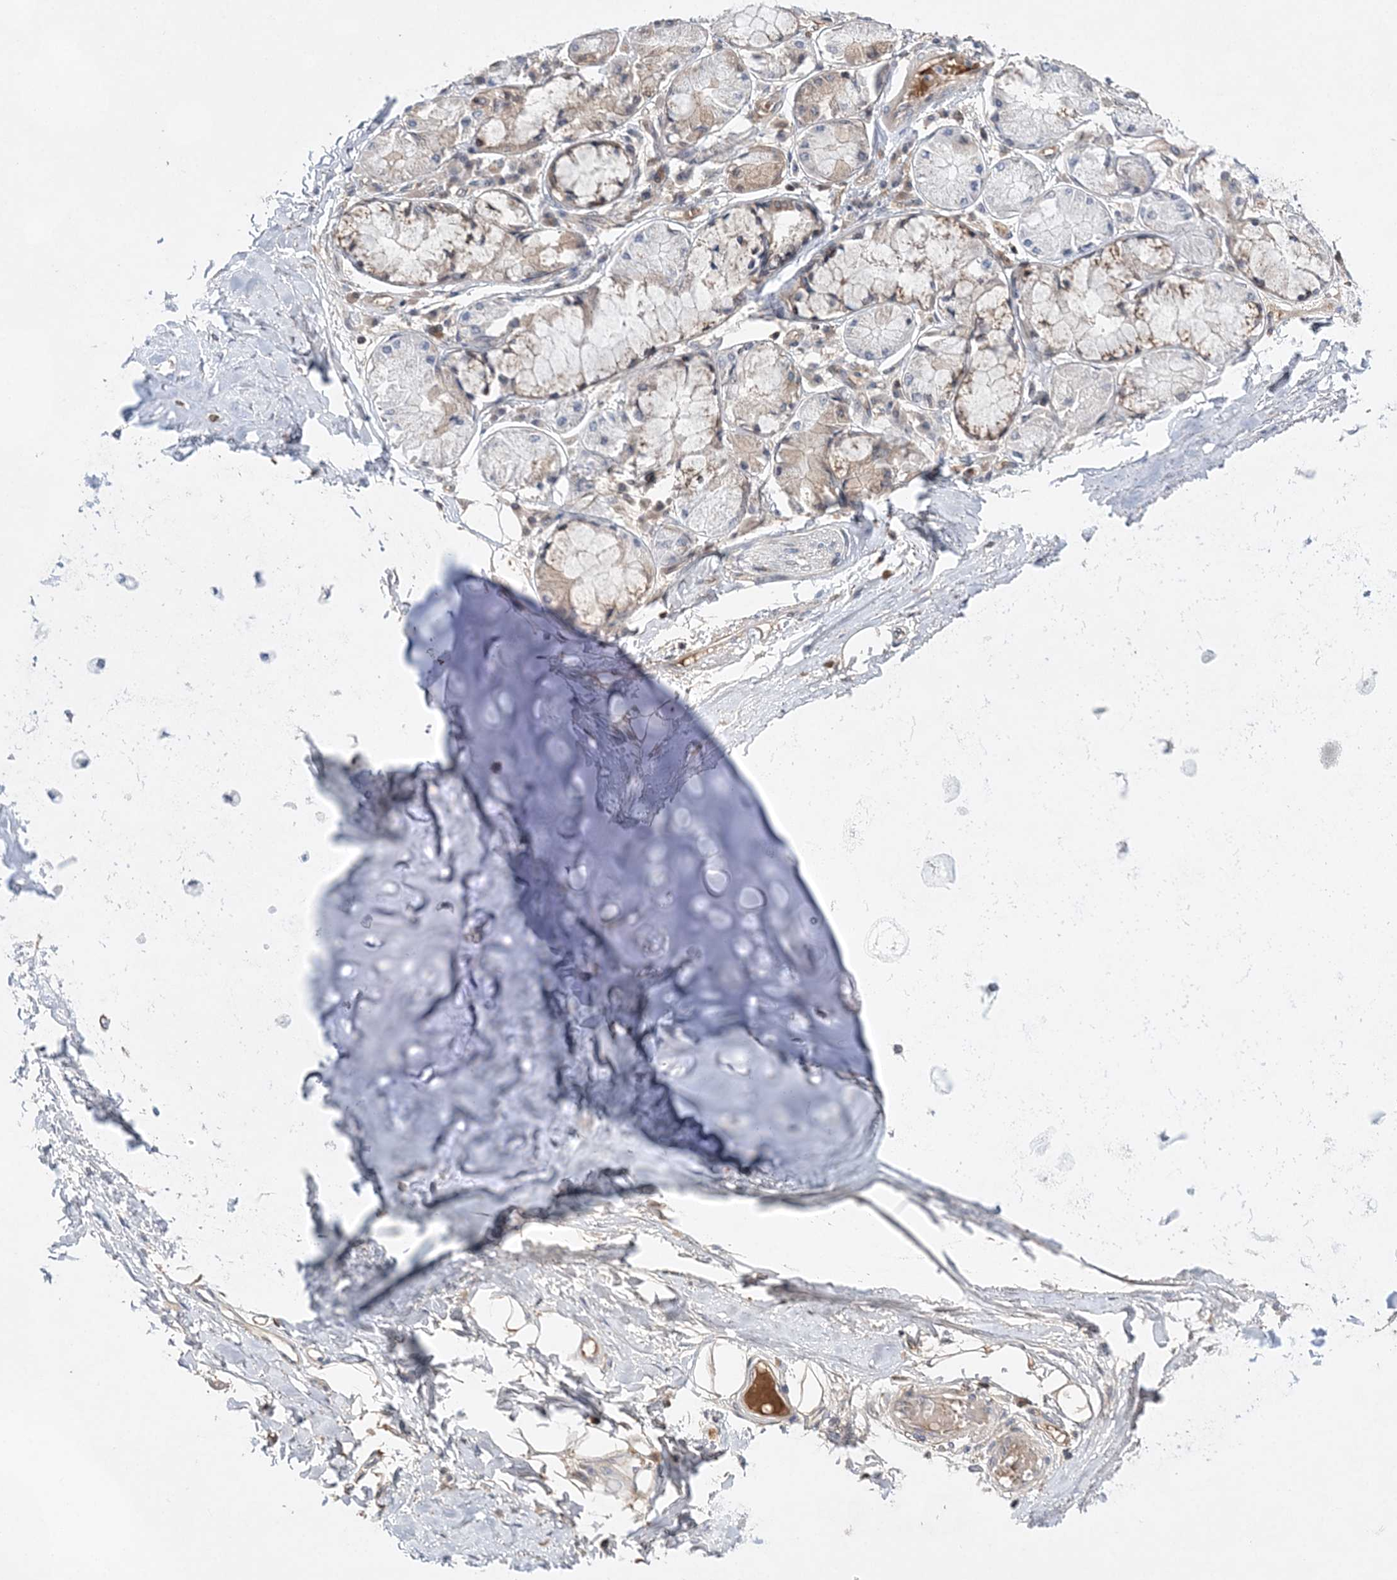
{"staining": {"intensity": "negative", "quantity": "none", "location": "none"}, "tissue": "adipose tissue", "cell_type": "Adipocytes", "image_type": "normal", "snomed": [{"axis": "morphology", "description": "Normal tissue, NOS"}, {"axis": "topography", "description": "Cartilage tissue"}, {"axis": "topography", "description": "Bronchus"}, {"axis": "topography", "description": "Lung"}, {"axis": "topography", "description": "Peripheral nerve tissue"}], "caption": "This image is of normal adipose tissue stained with immunohistochemistry (IHC) to label a protein in brown with the nuclei are counter-stained blue. There is no positivity in adipocytes.", "gene": "TMEM132B", "patient": {"sex": "female", "age": 49}}